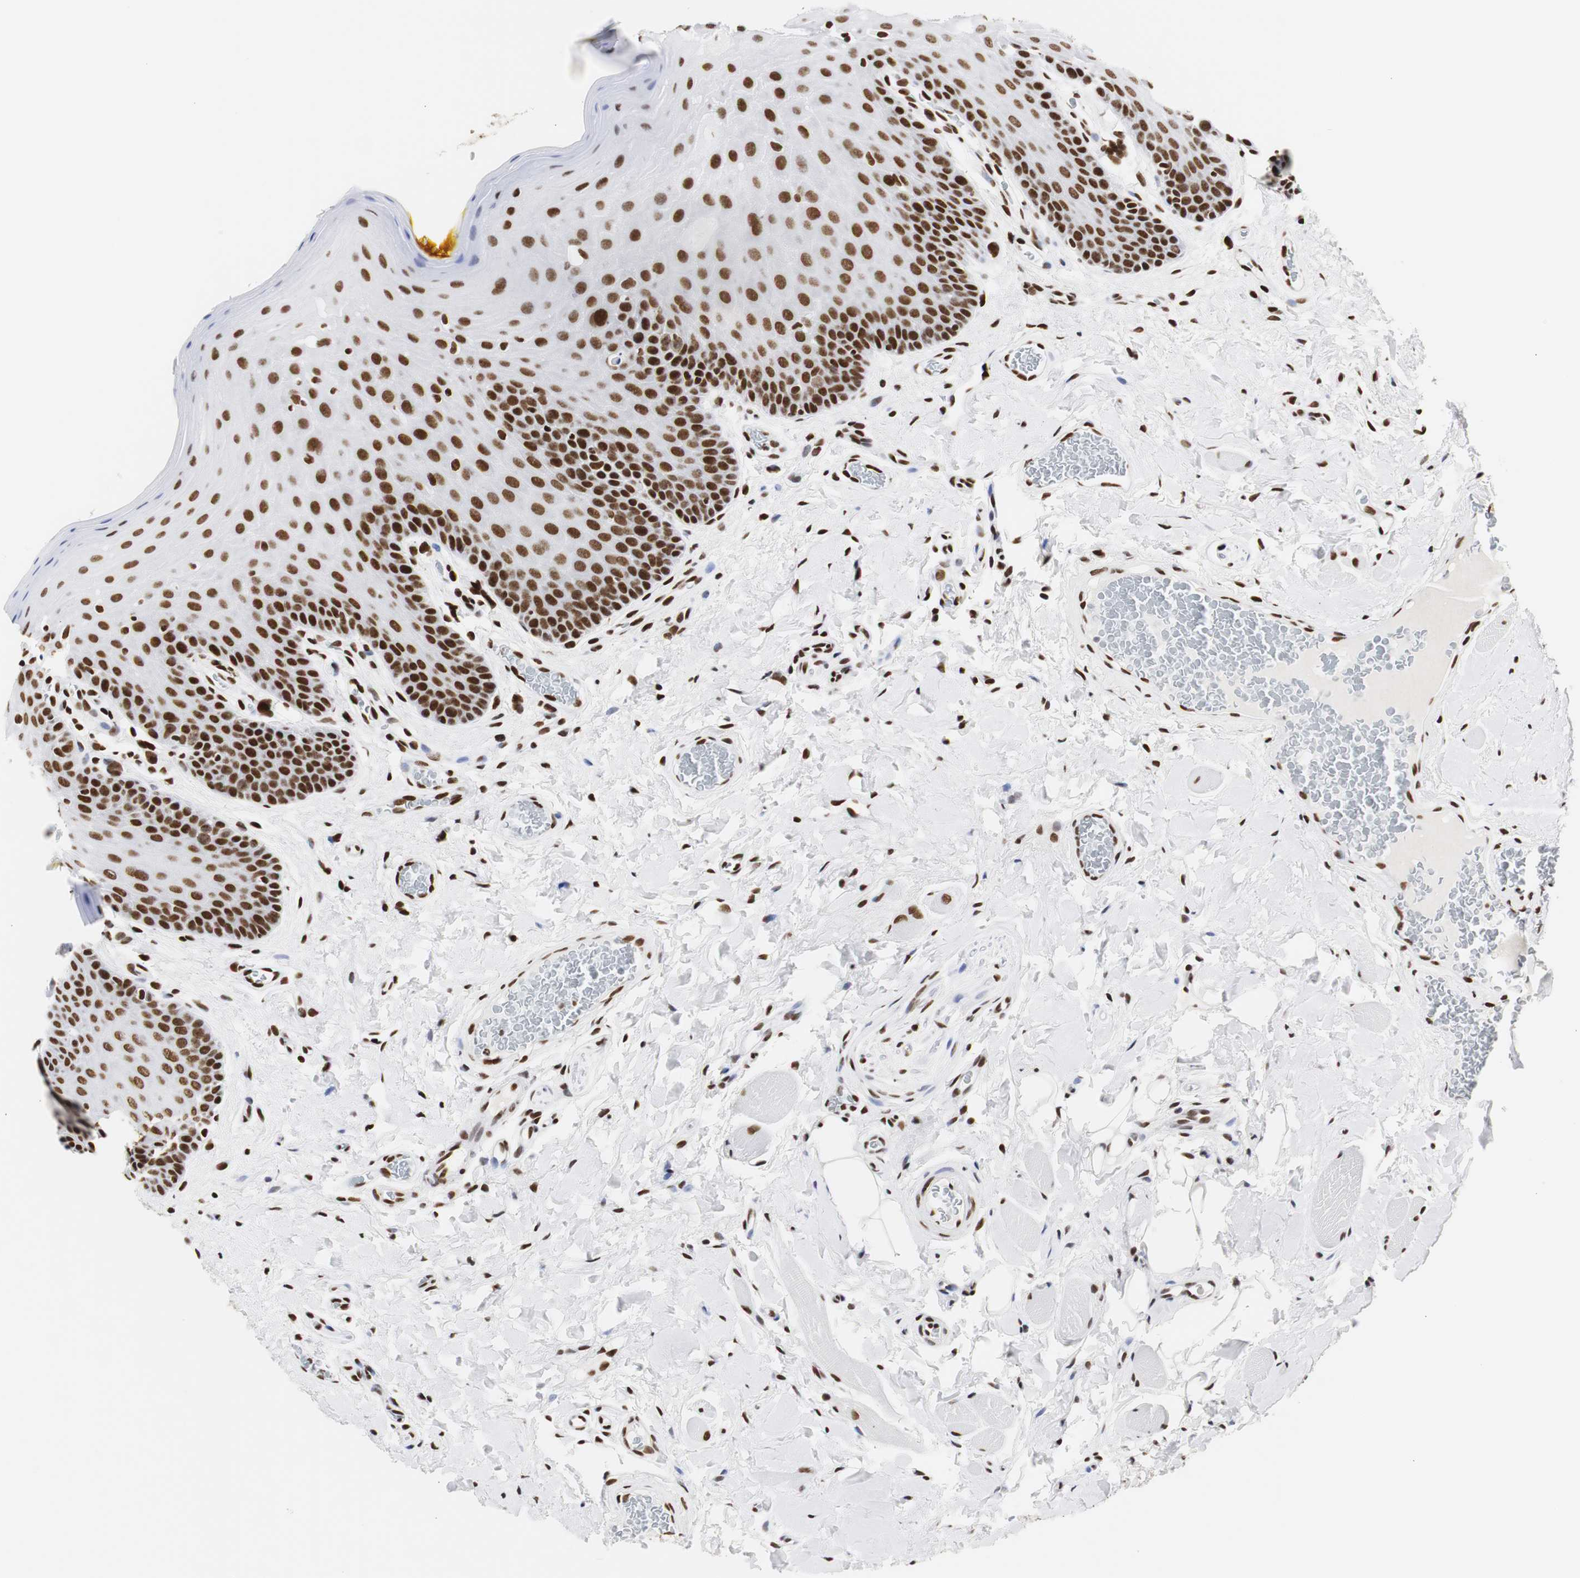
{"staining": {"intensity": "strong", "quantity": ">75%", "location": "nuclear"}, "tissue": "oral mucosa", "cell_type": "Squamous epithelial cells", "image_type": "normal", "snomed": [{"axis": "morphology", "description": "Normal tissue, NOS"}, {"axis": "topography", "description": "Oral tissue"}], "caption": "This is a photomicrograph of IHC staining of benign oral mucosa, which shows strong staining in the nuclear of squamous epithelial cells.", "gene": "HNRNPH2", "patient": {"sex": "male", "age": 54}}